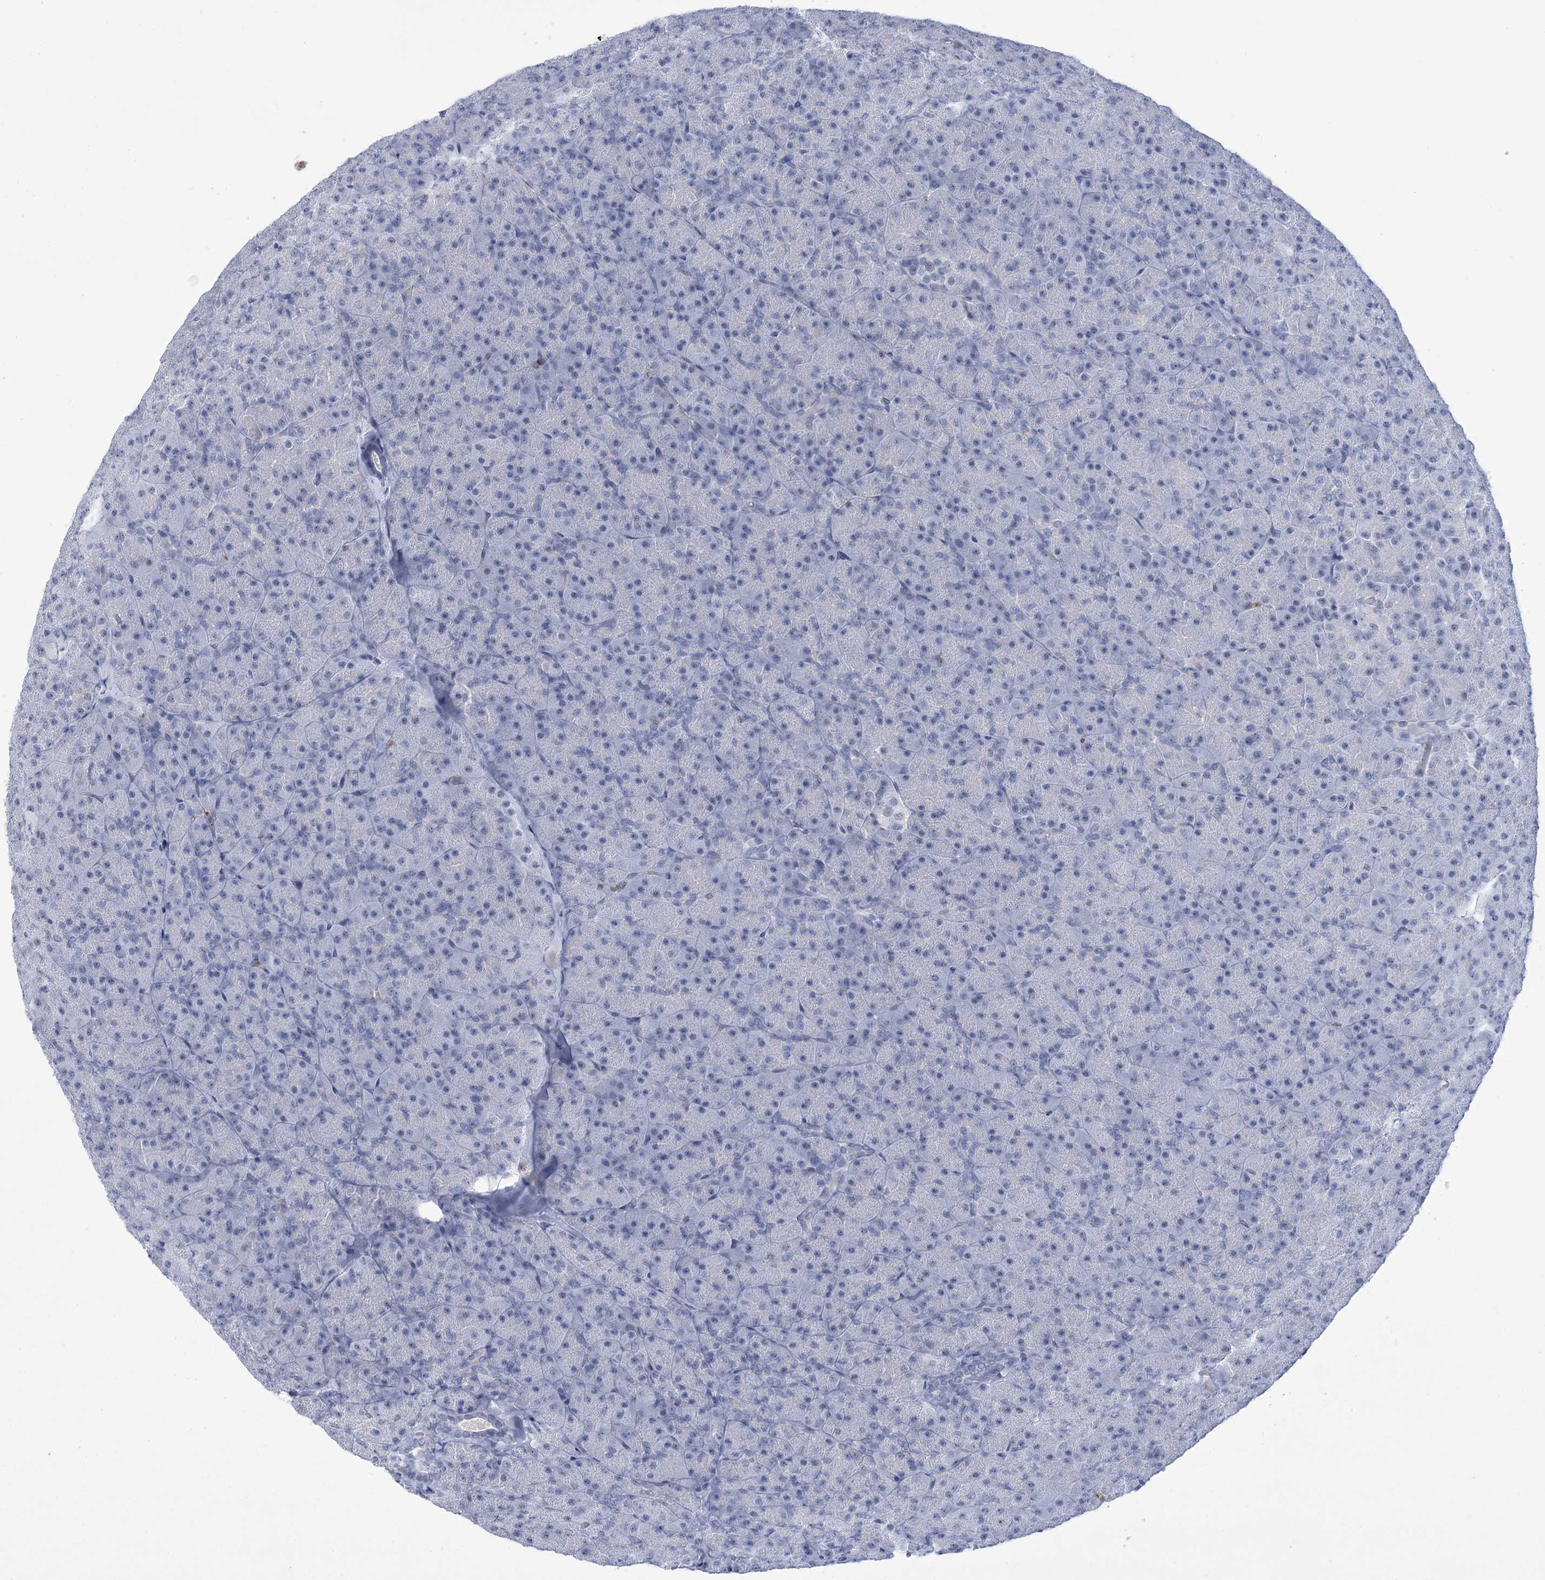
{"staining": {"intensity": "negative", "quantity": "none", "location": "none"}, "tissue": "pancreas", "cell_type": "Exocrine glandular cells", "image_type": "normal", "snomed": [{"axis": "morphology", "description": "Normal tissue, NOS"}, {"axis": "topography", "description": "Pancreas"}], "caption": "Immunohistochemistry photomicrograph of normal pancreas: pancreas stained with DAB reveals no significant protein expression in exocrine glandular cells.", "gene": "HORMAD1", "patient": {"sex": "male", "age": 36}}